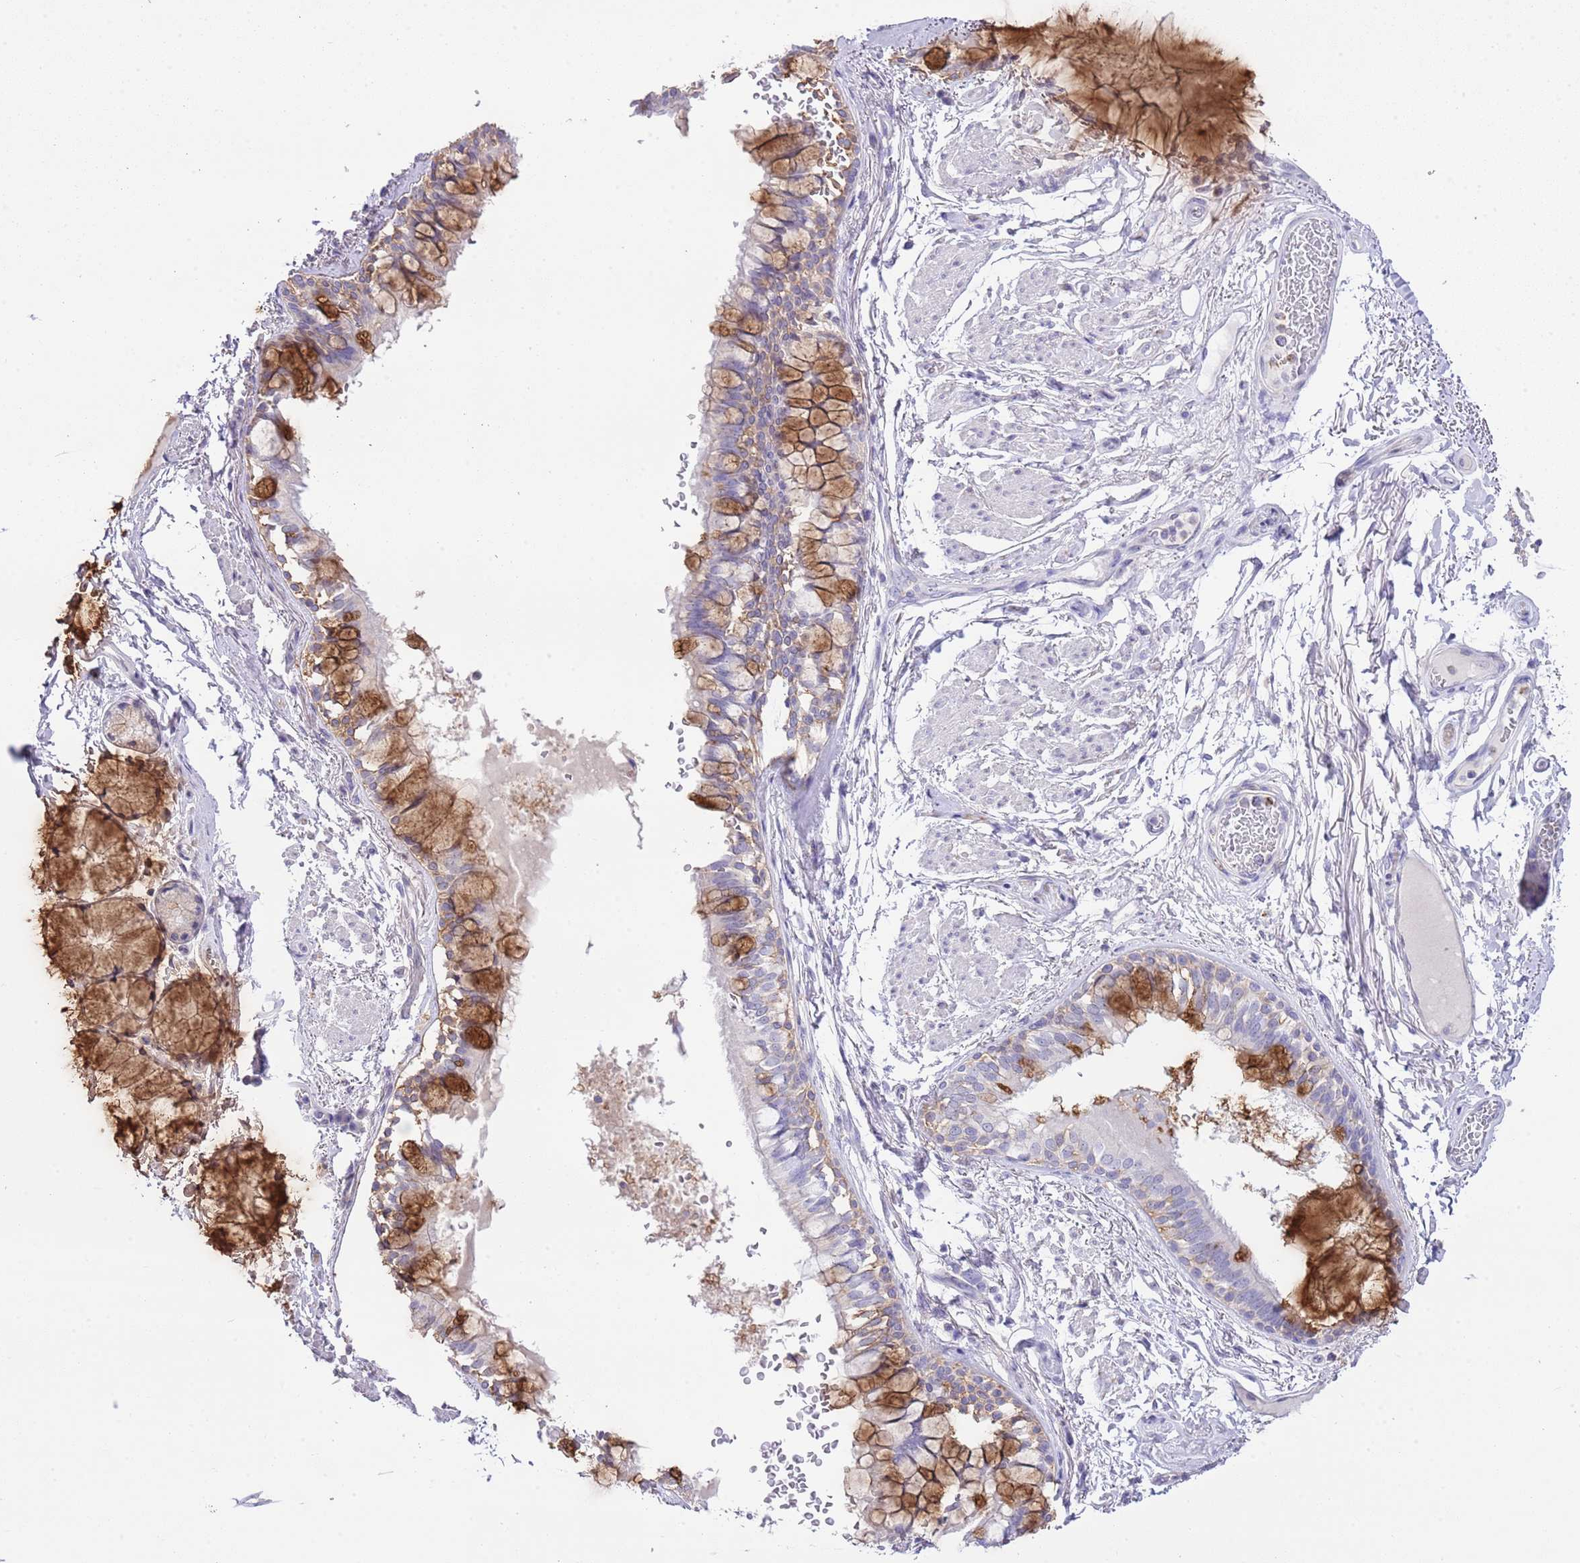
{"staining": {"intensity": "moderate", "quantity": "25%-75%", "location": "cytoplasmic/membranous"}, "tissue": "bronchus", "cell_type": "Respiratory epithelial cells", "image_type": "normal", "snomed": [{"axis": "morphology", "description": "Normal tissue, NOS"}, {"axis": "topography", "description": "Bronchus"}], "caption": "A medium amount of moderate cytoplasmic/membranous expression is appreciated in about 25%-75% of respiratory epithelial cells in normal bronchus.", "gene": "OR2Z1", "patient": {"sex": "male", "age": 70}}